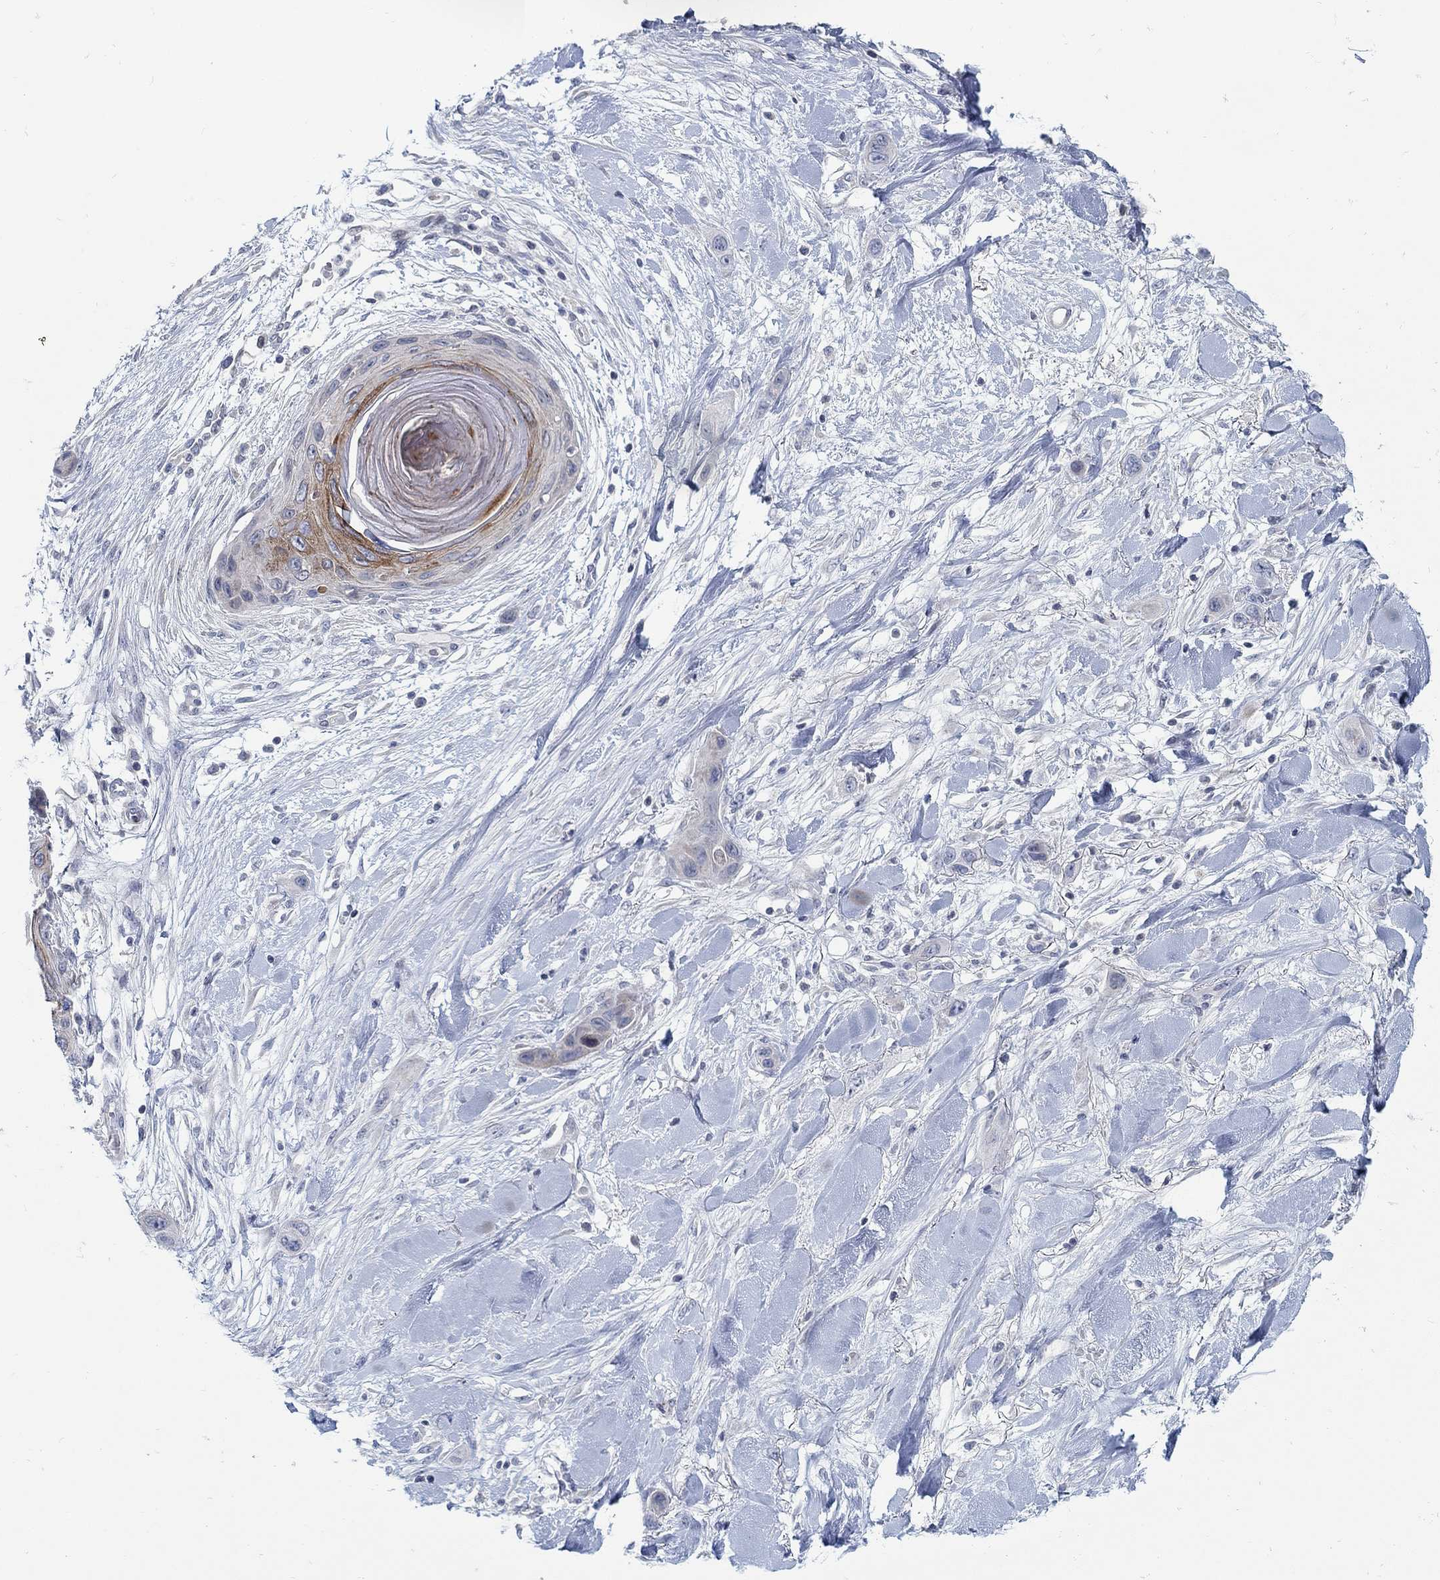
{"staining": {"intensity": "negative", "quantity": "none", "location": "none"}, "tissue": "skin cancer", "cell_type": "Tumor cells", "image_type": "cancer", "snomed": [{"axis": "morphology", "description": "Squamous cell carcinoma, NOS"}, {"axis": "topography", "description": "Skin"}], "caption": "High power microscopy image of an immunohistochemistry (IHC) micrograph of skin cancer (squamous cell carcinoma), revealing no significant staining in tumor cells. (DAB (3,3'-diaminobenzidine) IHC, high magnification).", "gene": "ANO7", "patient": {"sex": "male", "age": 79}}